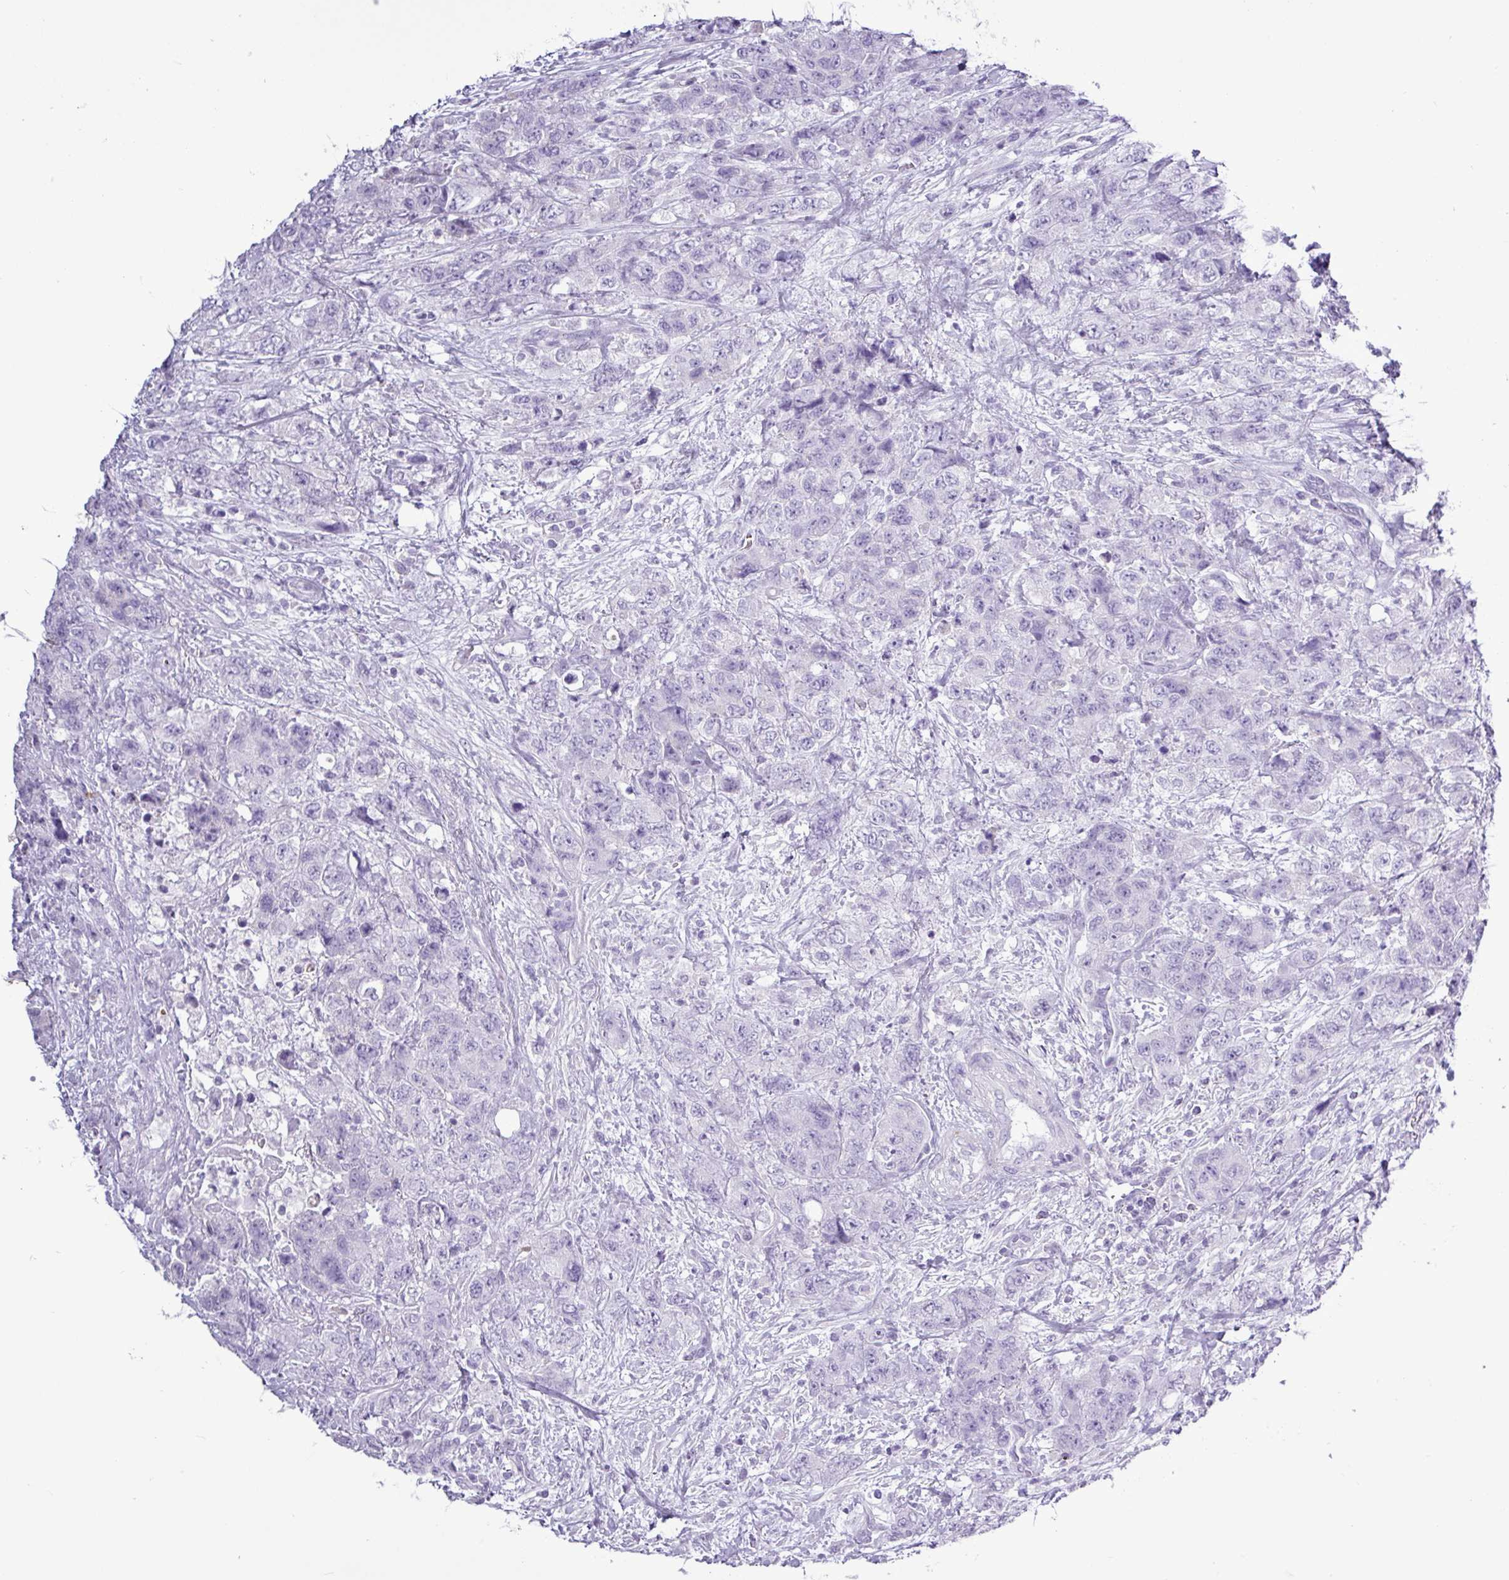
{"staining": {"intensity": "negative", "quantity": "none", "location": "none"}, "tissue": "urothelial cancer", "cell_type": "Tumor cells", "image_type": "cancer", "snomed": [{"axis": "morphology", "description": "Urothelial carcinoma, High grade"}, {"axis": "topography", "description": "Urinary bladder"}], "caption": "Tumor cells are negative for brown protein staining in urothelial cancer.", "gene": "ALDH3A1", "patient": {"sex": "female", "age": 78}}